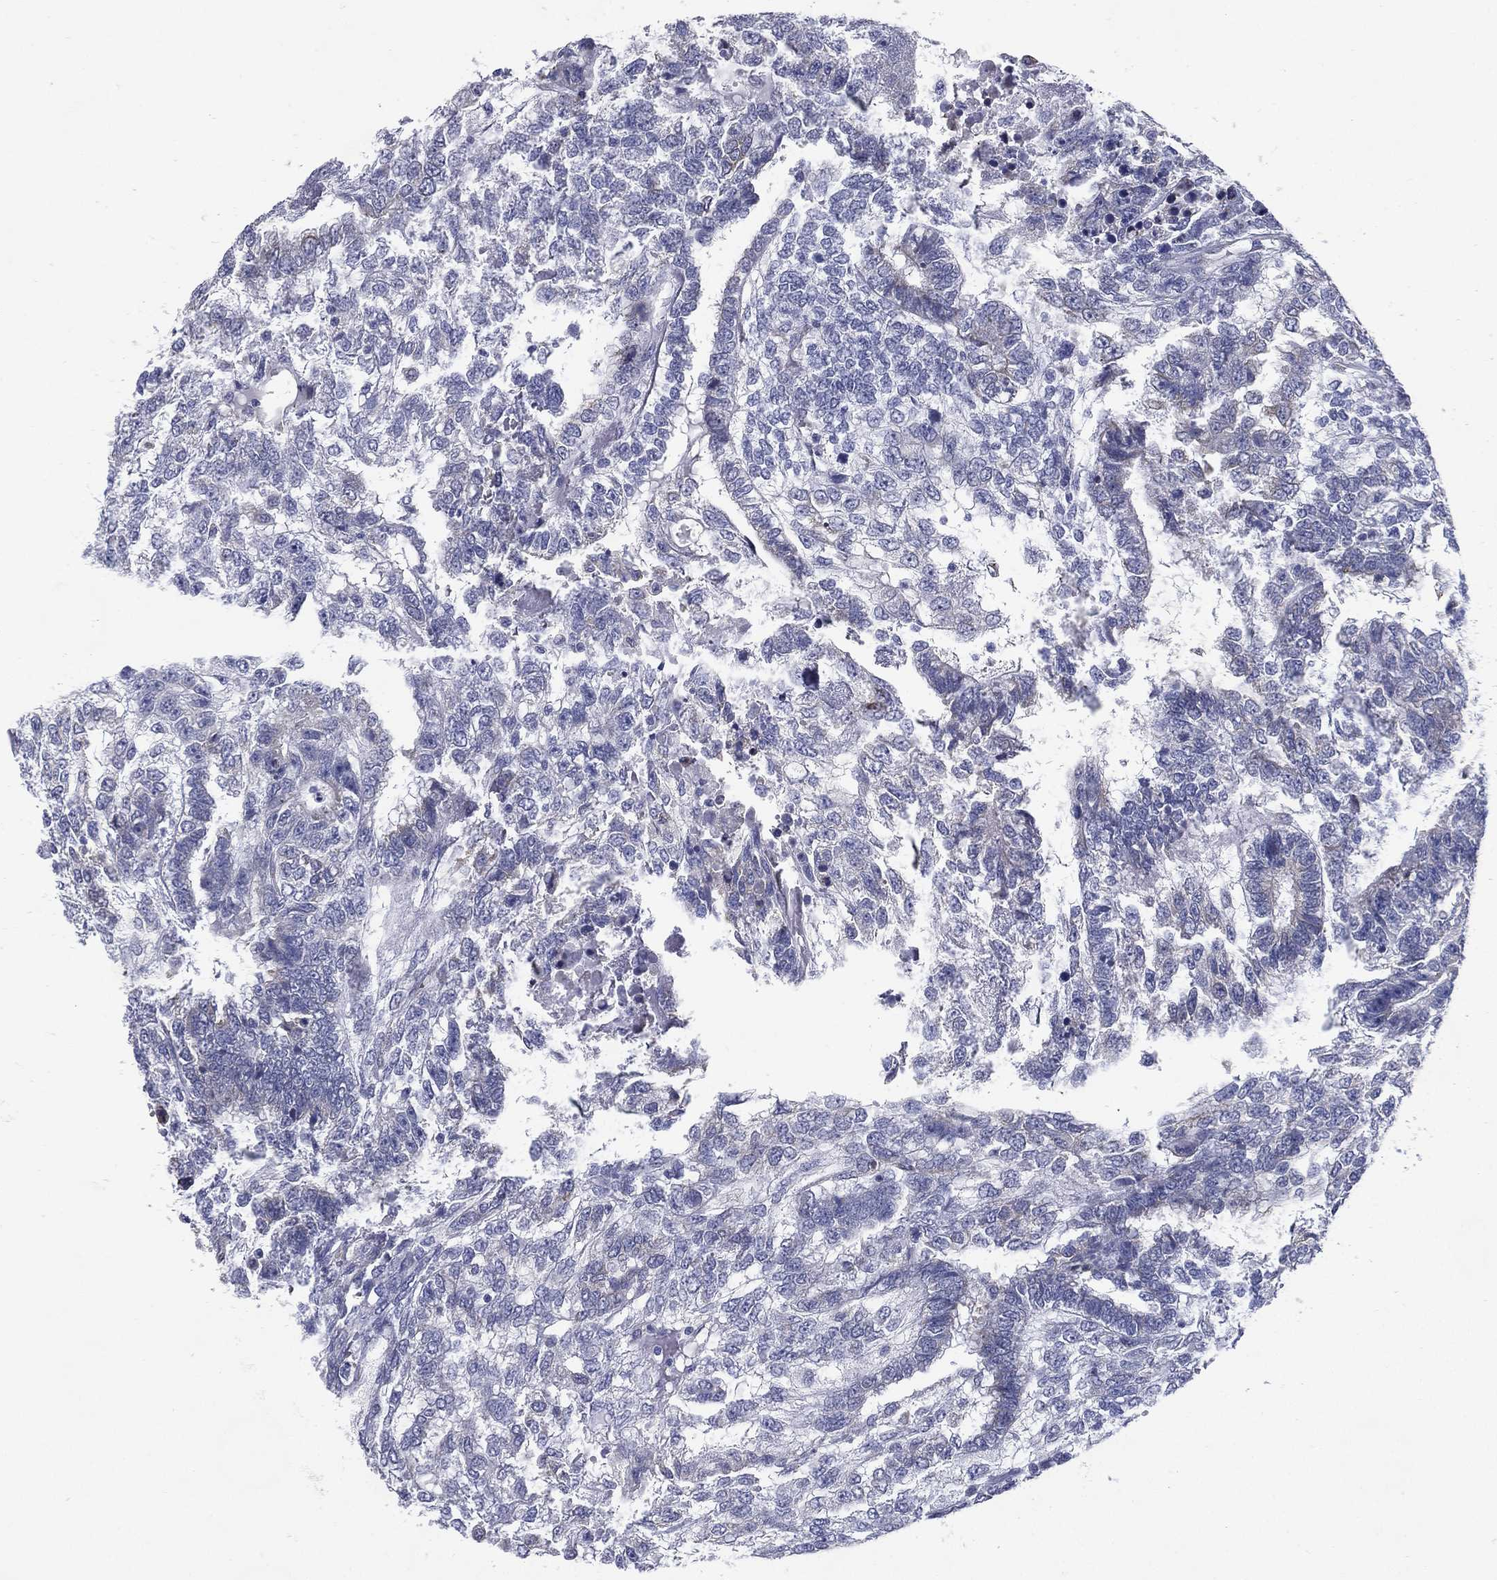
{"staining": {"intensity": "negative", "quantity": "none", "location": "none"}, "tissue": "testis cancer", "cell_type": "Tumor cells", "image_type": "cancer", "snomed": [{"axis": "morphology", "description": "Seminoma, NOS"}, {"axis": "morphology", "description": "Carcinoma, Embryonal, NOS"}, {"axis": "topography", "description": "Testis"}], "caption": "Micrograph shows no significant protein positivity in tumor cells of testis cancer (seminoma).", "gene": "C19orf18", "patient": {"sex": "male", "age": 41}}